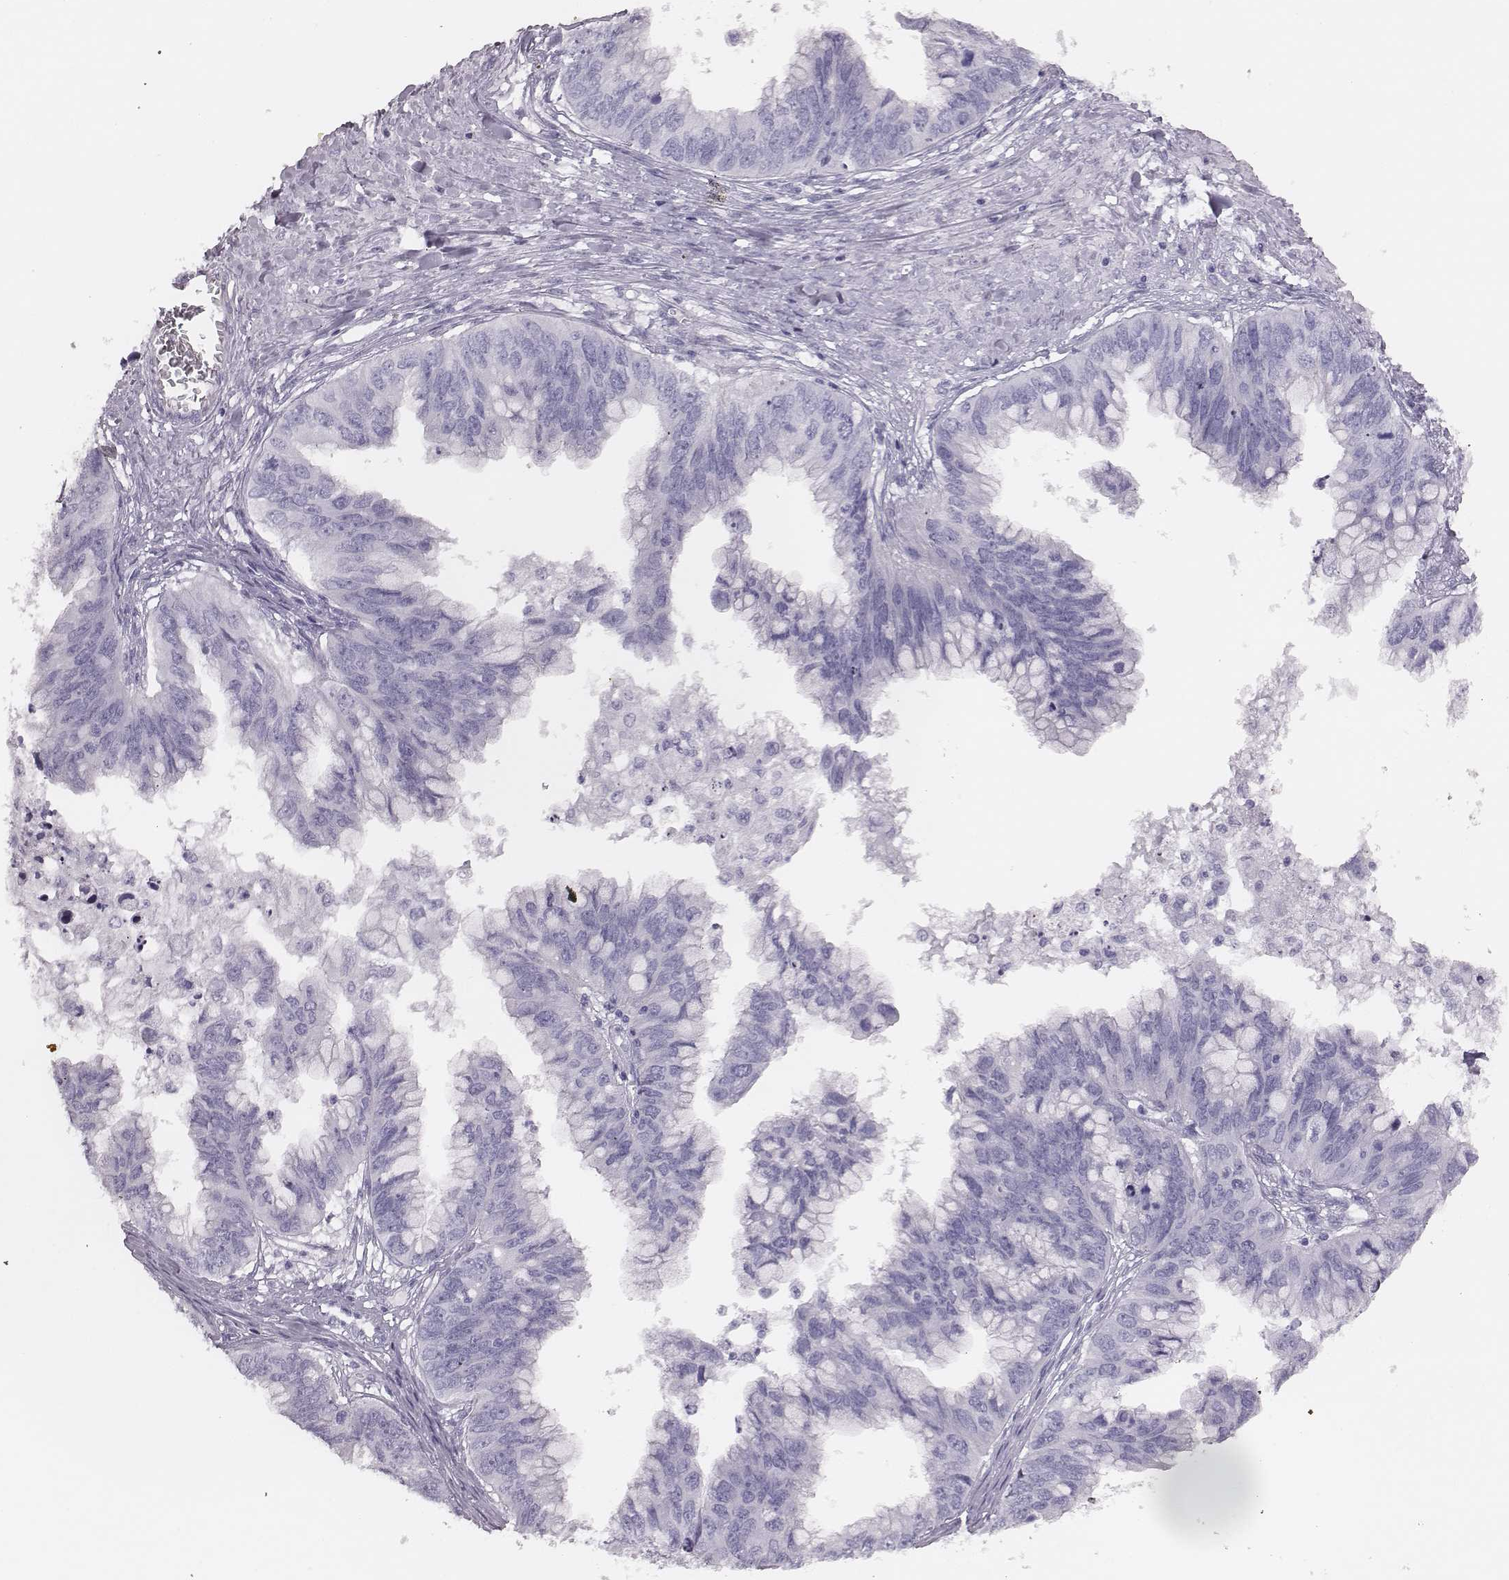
{"staining": {"intensity": "negative", "quantity": "none", "location": "none"}, "tissue": "ovarian cancer", "cell_type": "Tumor cells", "image_type": "cancer", "snomed": [{"axis": "morphology", "description": "Cystadenocarcinoma, mucinous, NOS"}, {"axis": "topography", "description": "Ovary"}], "caption": "Ovarian cancer (mucinous cystadenocarcinoma) was stained to show a protein in brown. There is no significant positivity in tumor cells.", "gene": "H1-6", "patient": {"sex": "female", "age": 76}}